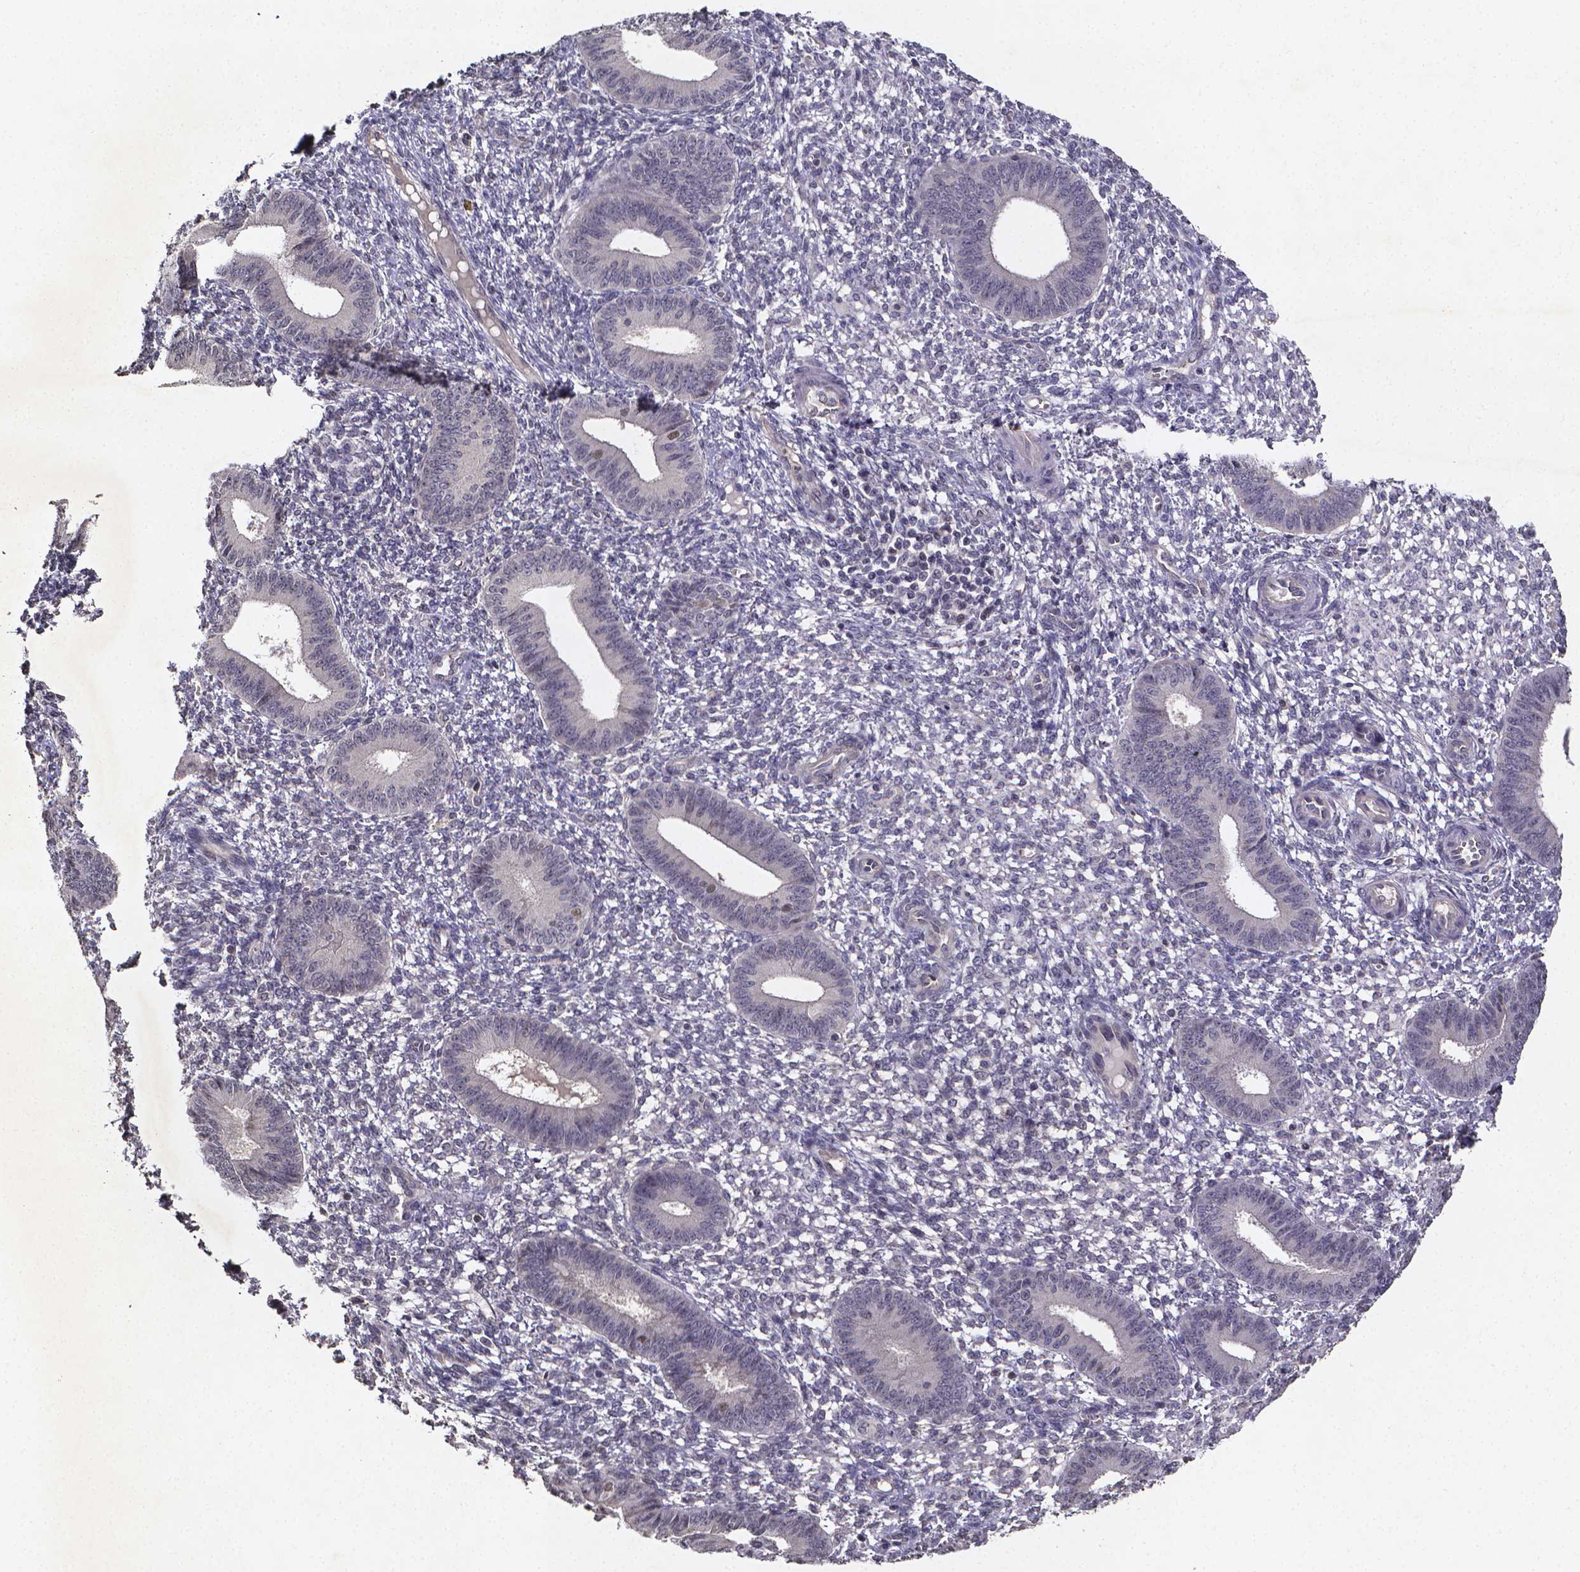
{"staining": {"intensity": "negative", "quantity": "none", "location": "none"}, "tissue": "endometrium", "cell_type": "Cells in endometrial stroma", "image_type": "normal", "snomed": [{"axis": "morphology", "description": "Normal tissue, NOS"}, {"axis": "topography", "description": "Endometrium"}], "caption": "IHC micrograph of normal human endometrium stained for a protein (brown), which exhibits no staining in cells in endometrial stroma.", "gene": "TP73", "patient": {"sex": "female", "age": 42}}